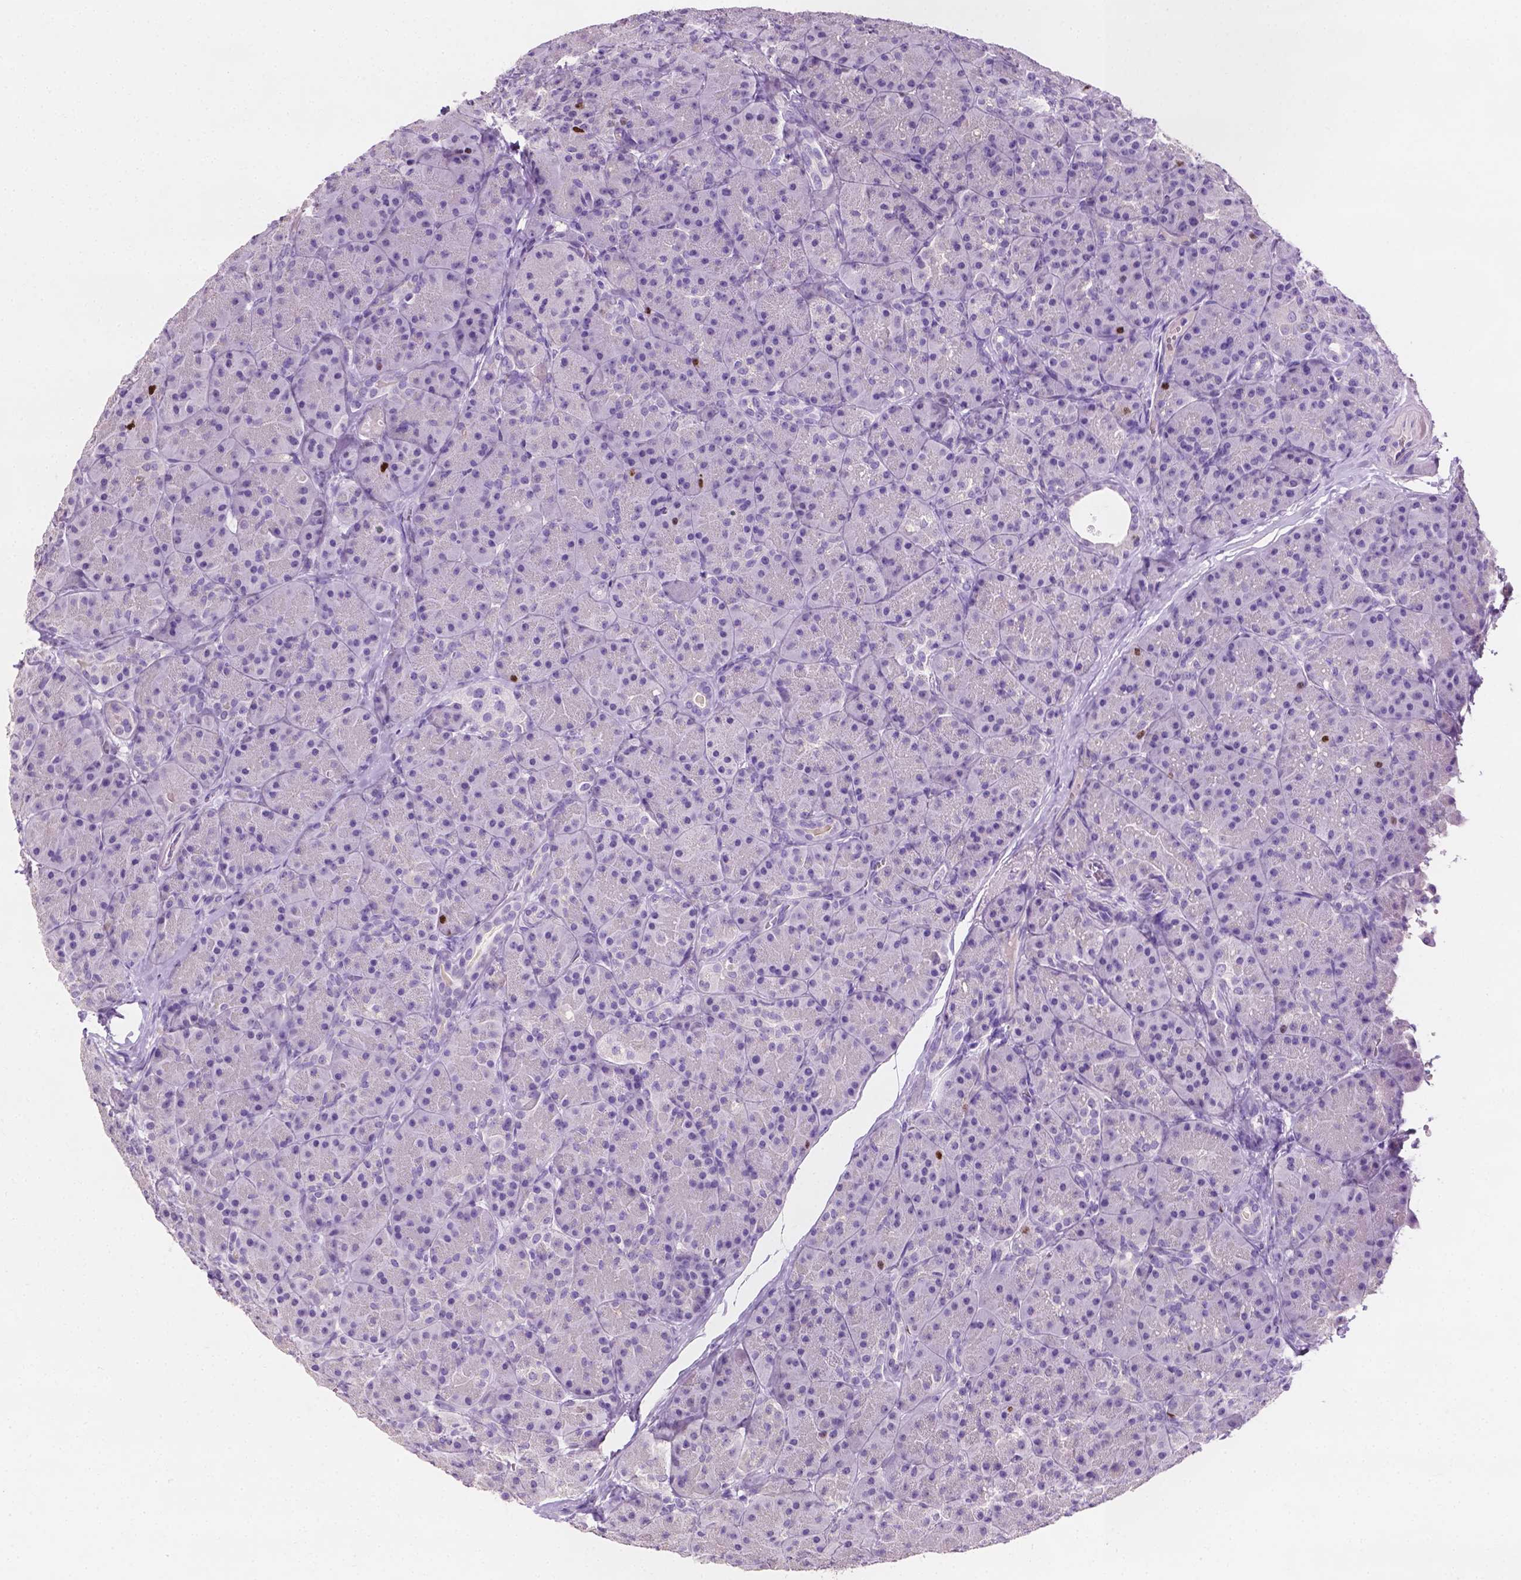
{"staining": {"intensity": "moderate", "quantity": "<25%", "location": "nuclear"}, "tissue": "pancreas", "cell_type": "Exocrine glandular cells", "image_type": "normal", "snomed": [{"axis": "morphology", "description": "Normal tissue, NOS"}, {"axis": "topography", "description": "Pancreas"}], "caption": "DAB immunohistochemical staining of normal pancreas displays moderate nuclear protein positivity in approximately <25% of exocrine glandular cells.", "gene": "SIAH2", "patient": {"sex": "male", "age": 57}}